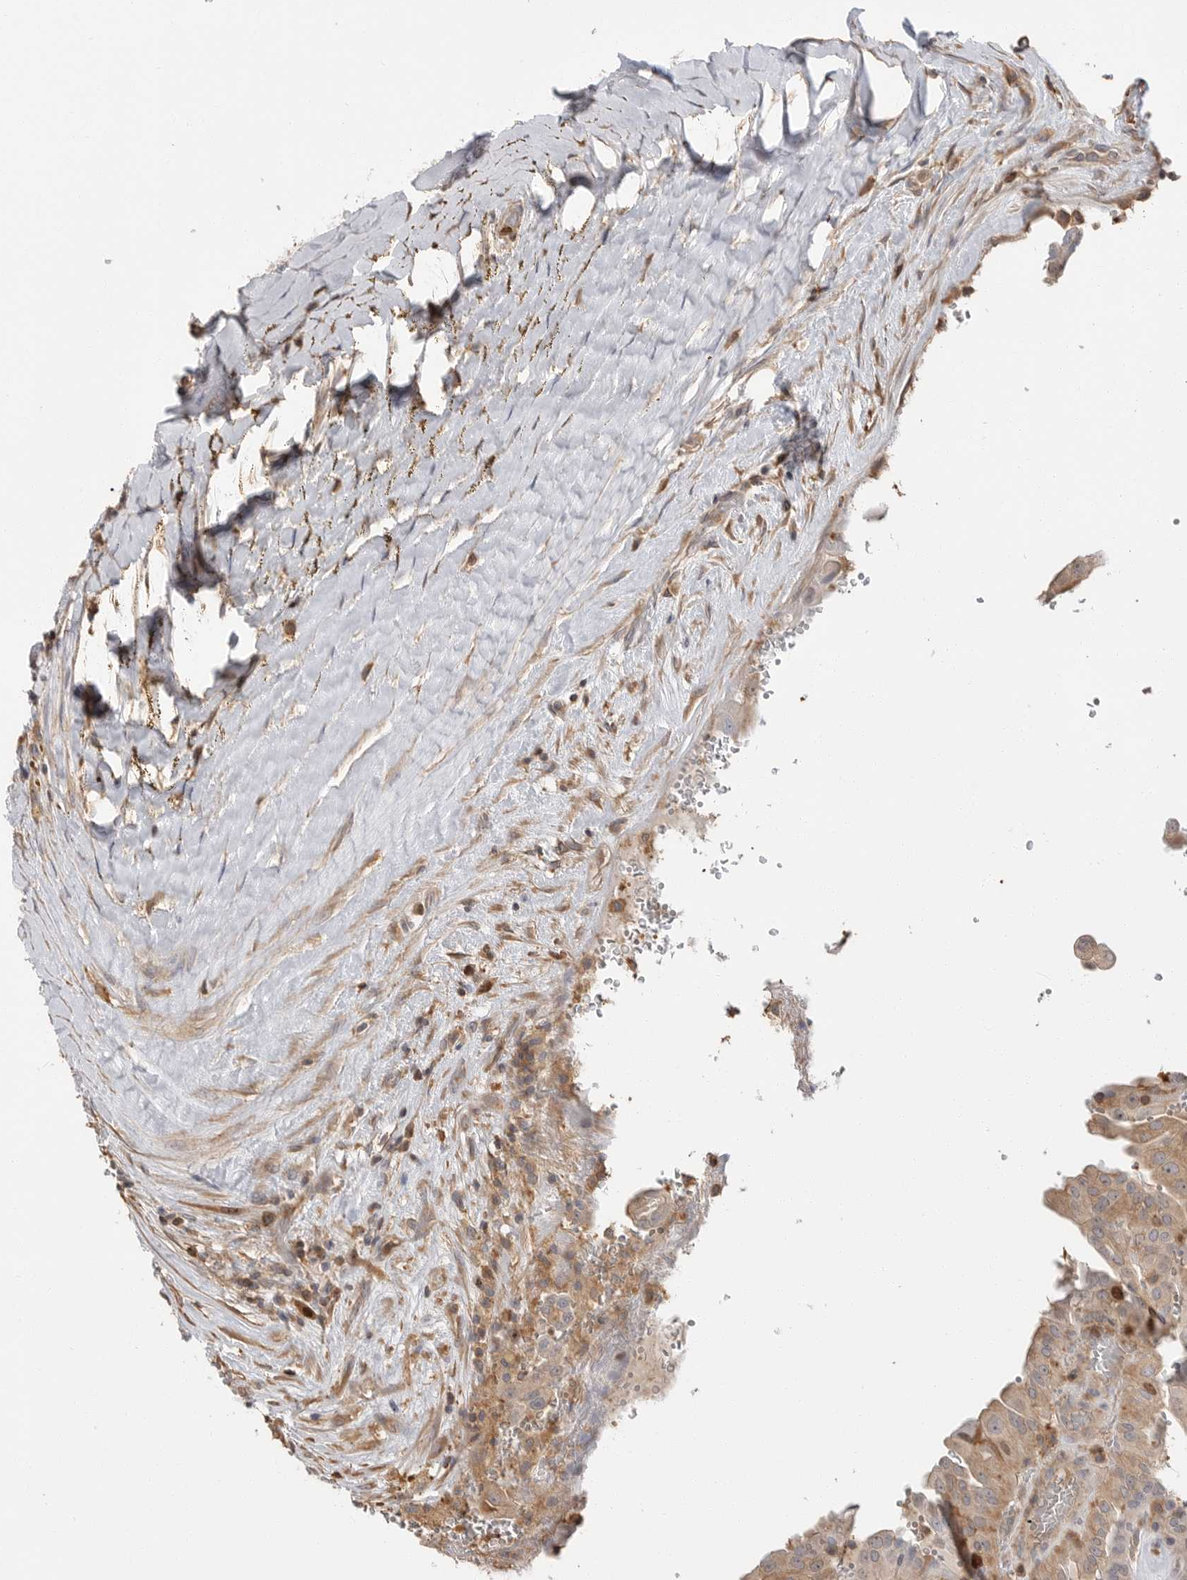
{"staining": {"intensity": "strong", "quantity": "<25%", "location": "cytoplasmic/membranous,nuclear"}, "tissue": "thyroid cancer", "cell_type": "Tumor cells", "image_type": "cancer", "snomed": [{"axis": "morphology", "description": "Papillary adenocarcinoma, NOS"}, {"axis": "topography", "description": "Thyroid gland"}], "caption": "Brown immunohistochemical staining in thyroid cancer (papillary adenocarcinoma) shows strong cytoplasmic/membranous and nuclear positivity in about <25% of tumor cells. The protein is shown in brown color, while the nuclei are stained blue.", "gene": "TOP2A", "patient": {"sex": "male", "age": 77}}